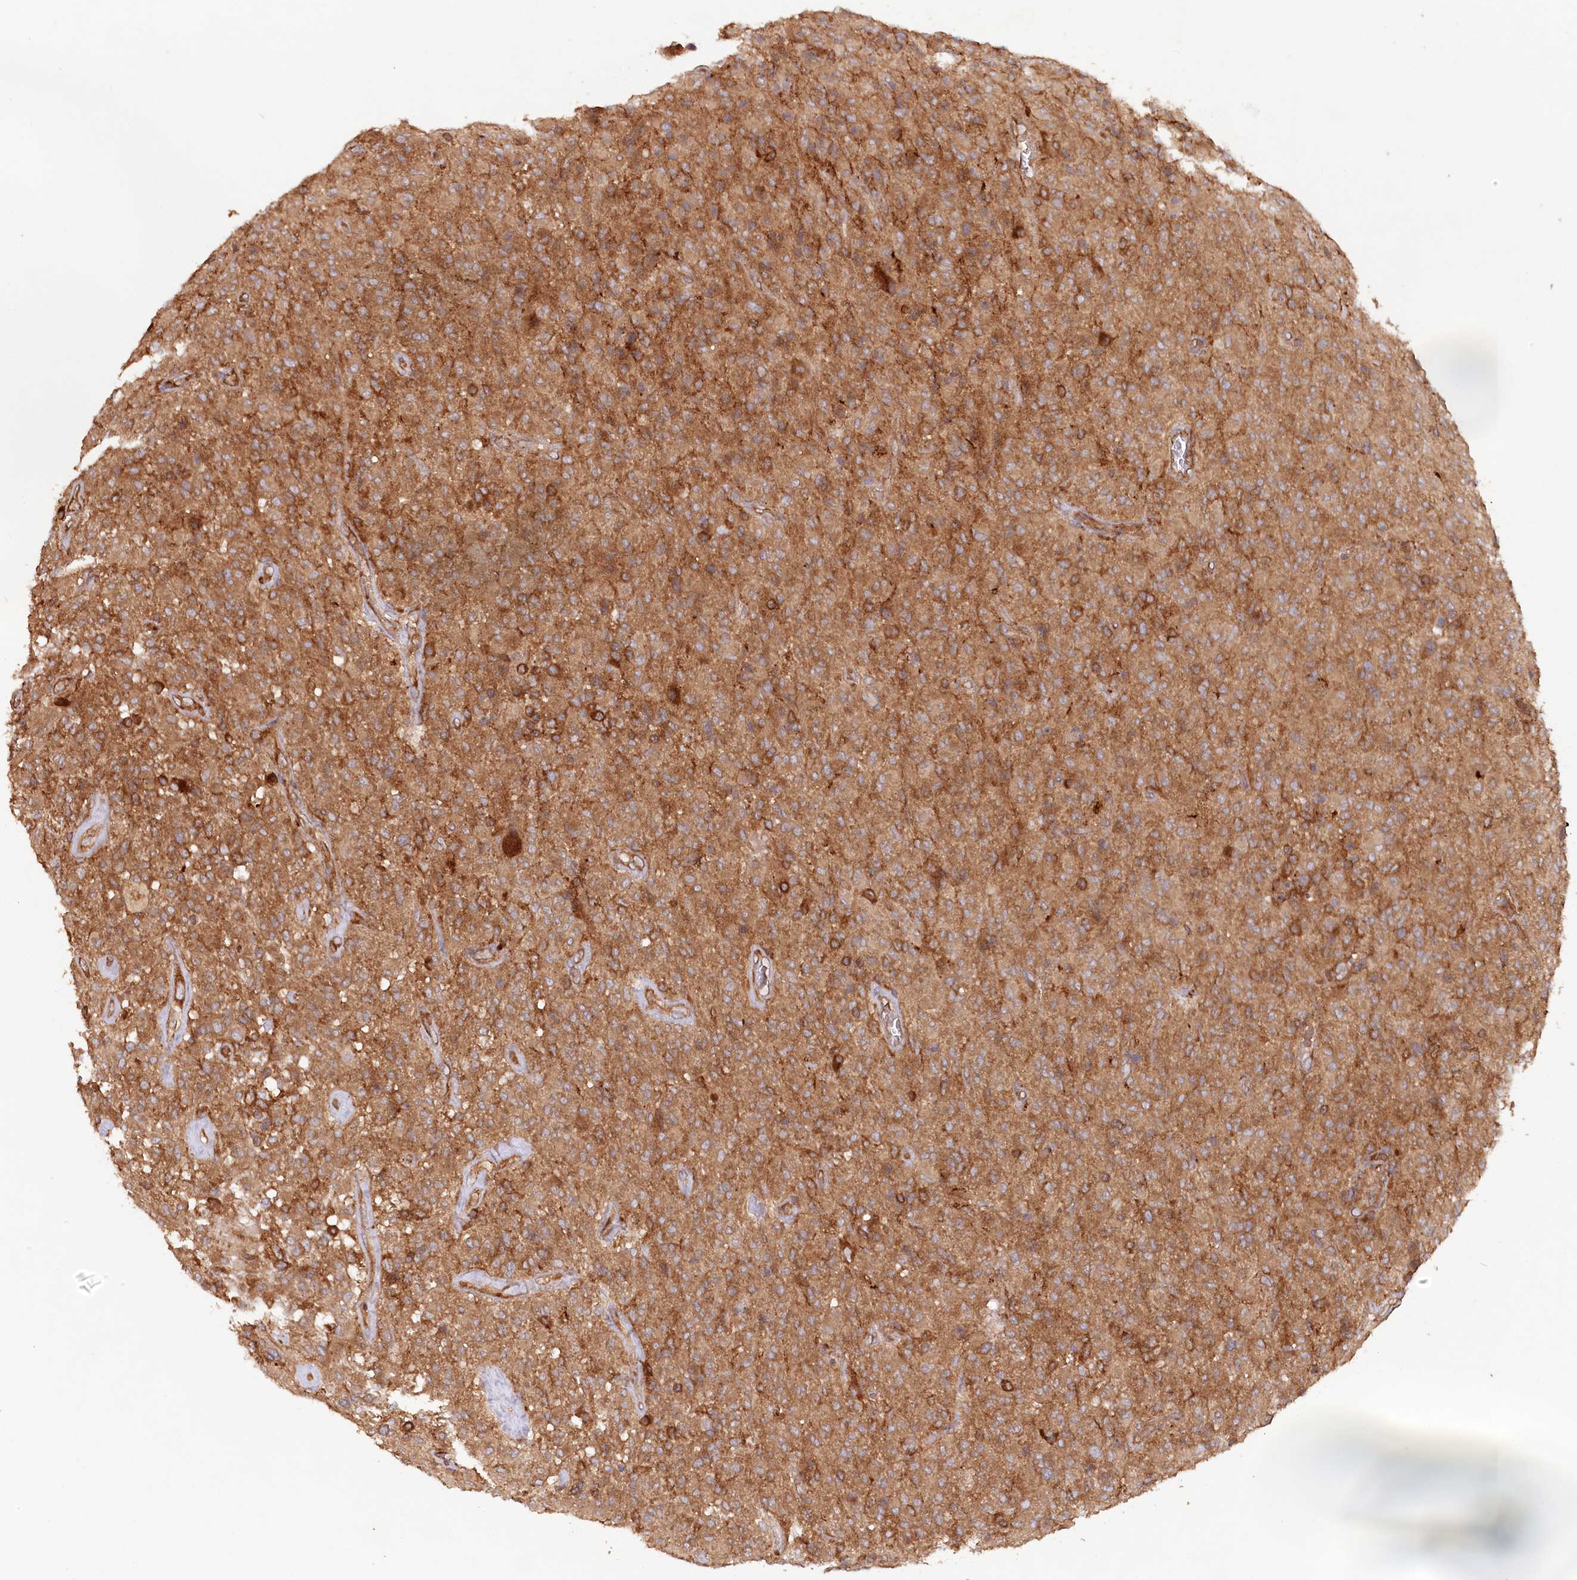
{"staining": {"intensity": "moderate", "quantity": ">75%", "location": "cytoplasmic/membranous"}, "tissue": "glioma", "cell_type": "Tumor cells", "image_type": "cancer", "snomed": [{"axis": "morphology", "description": "Glioma, malignant, High grade"}, {"axis": "topography", "description": "Brain"}], "caption": "Human malignant glioma (high-grade) stained for a protein (brown) exhibits moderate cytoplasmic/membranous positive staining in approximately >75% of tumor cells.", "gene": "PAIP2", "patient": {"sex": "female", "age": 57}}